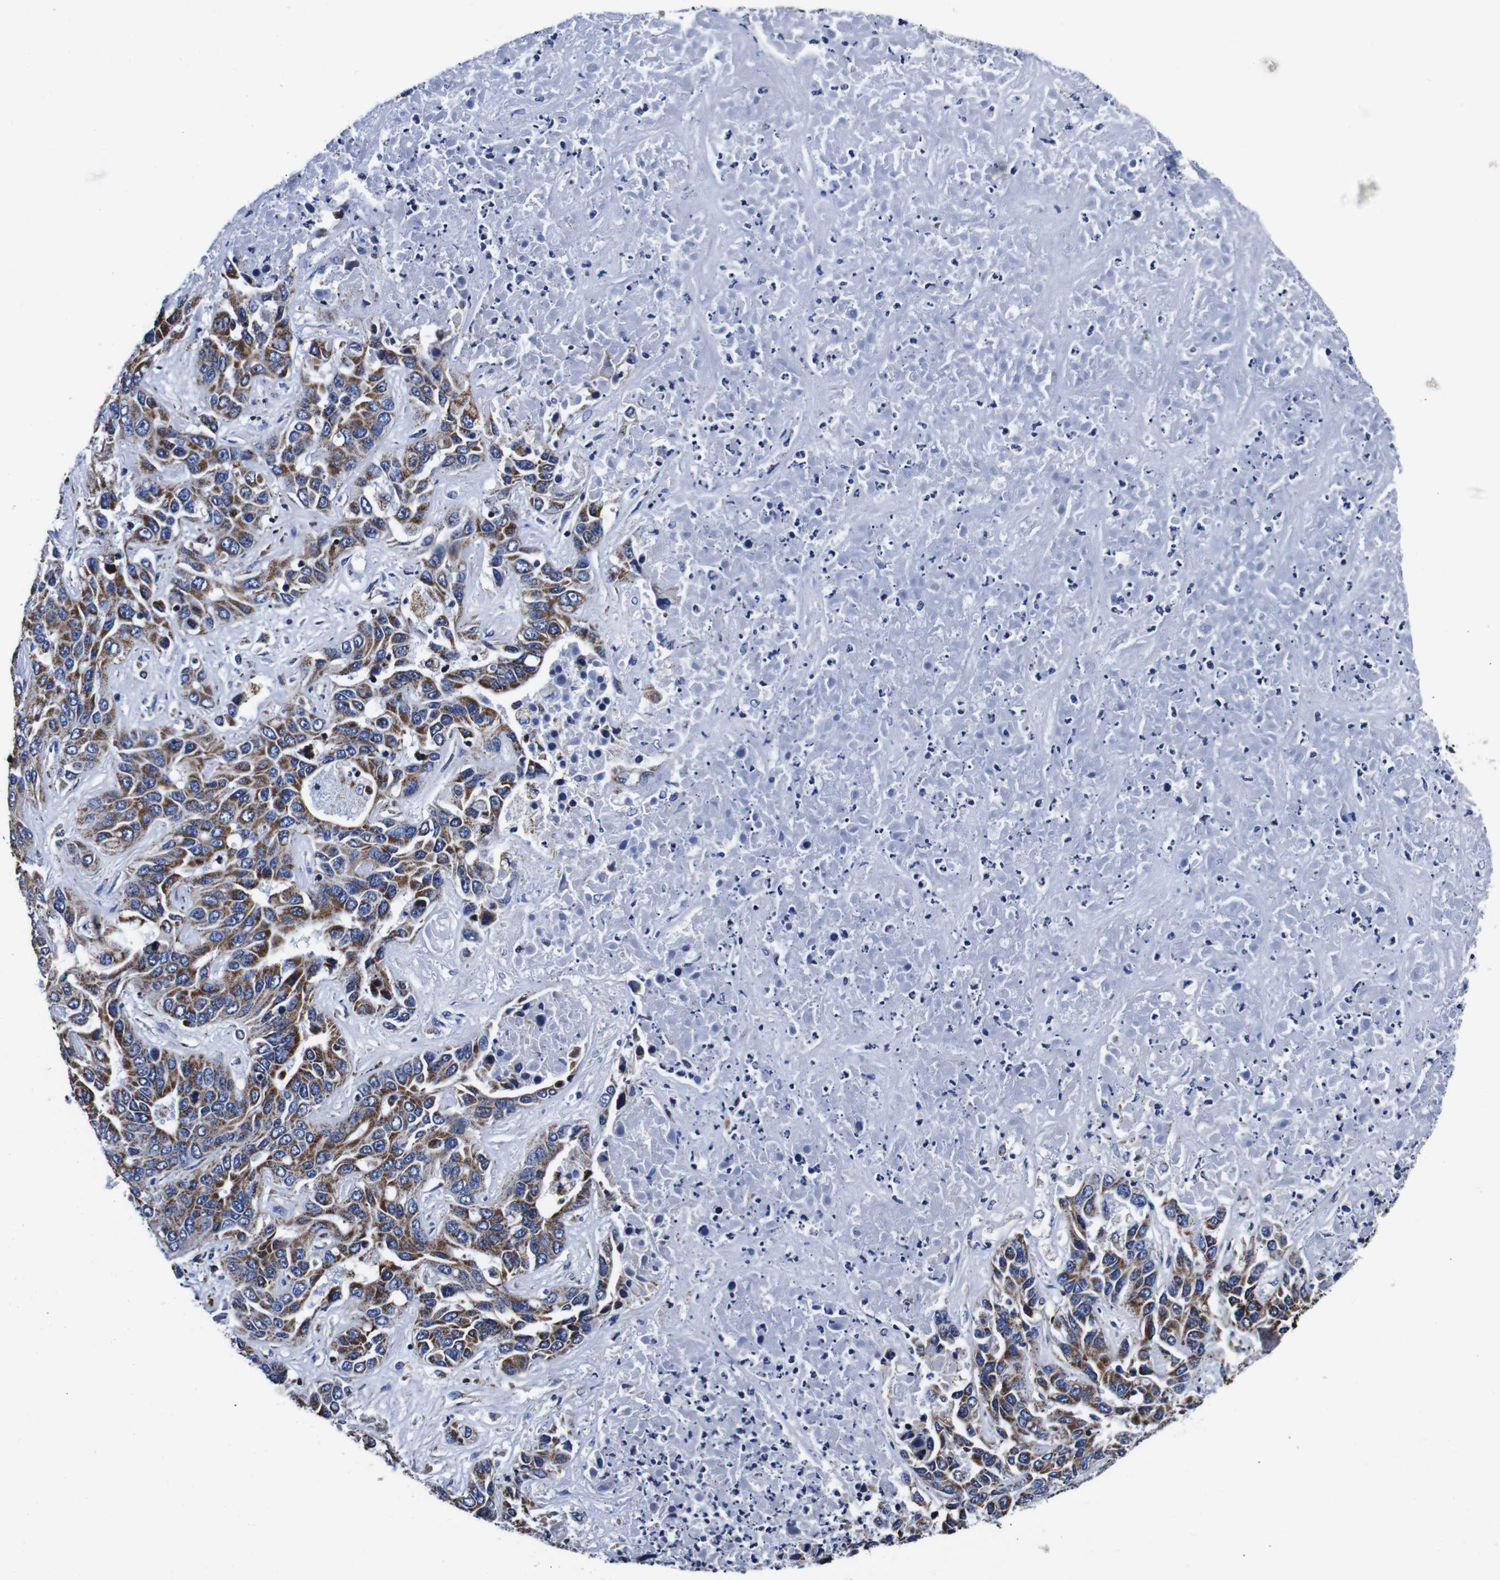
{"staining": {"intensity": "moderate", "quantity": ">75%", "location": "cytoplasmic/membranous"}, "tissue": "liver cancer", "cell_type": "Tumor cells", "image_type": "cancer", "snomed": [{"axis": "morphology", "description": "Cholangiocarcinoma"}, {"axis": "topography", "description": "Liver"}], "caption": "Human liver cholangiocarcinoma stained for a protein (brown) reveals moderate cytoplasmic/membranous positive positivity in approximately >75% of tumor cells.", "gene": "FKBP9", "patient": {"sex": "female", "age": 52}}